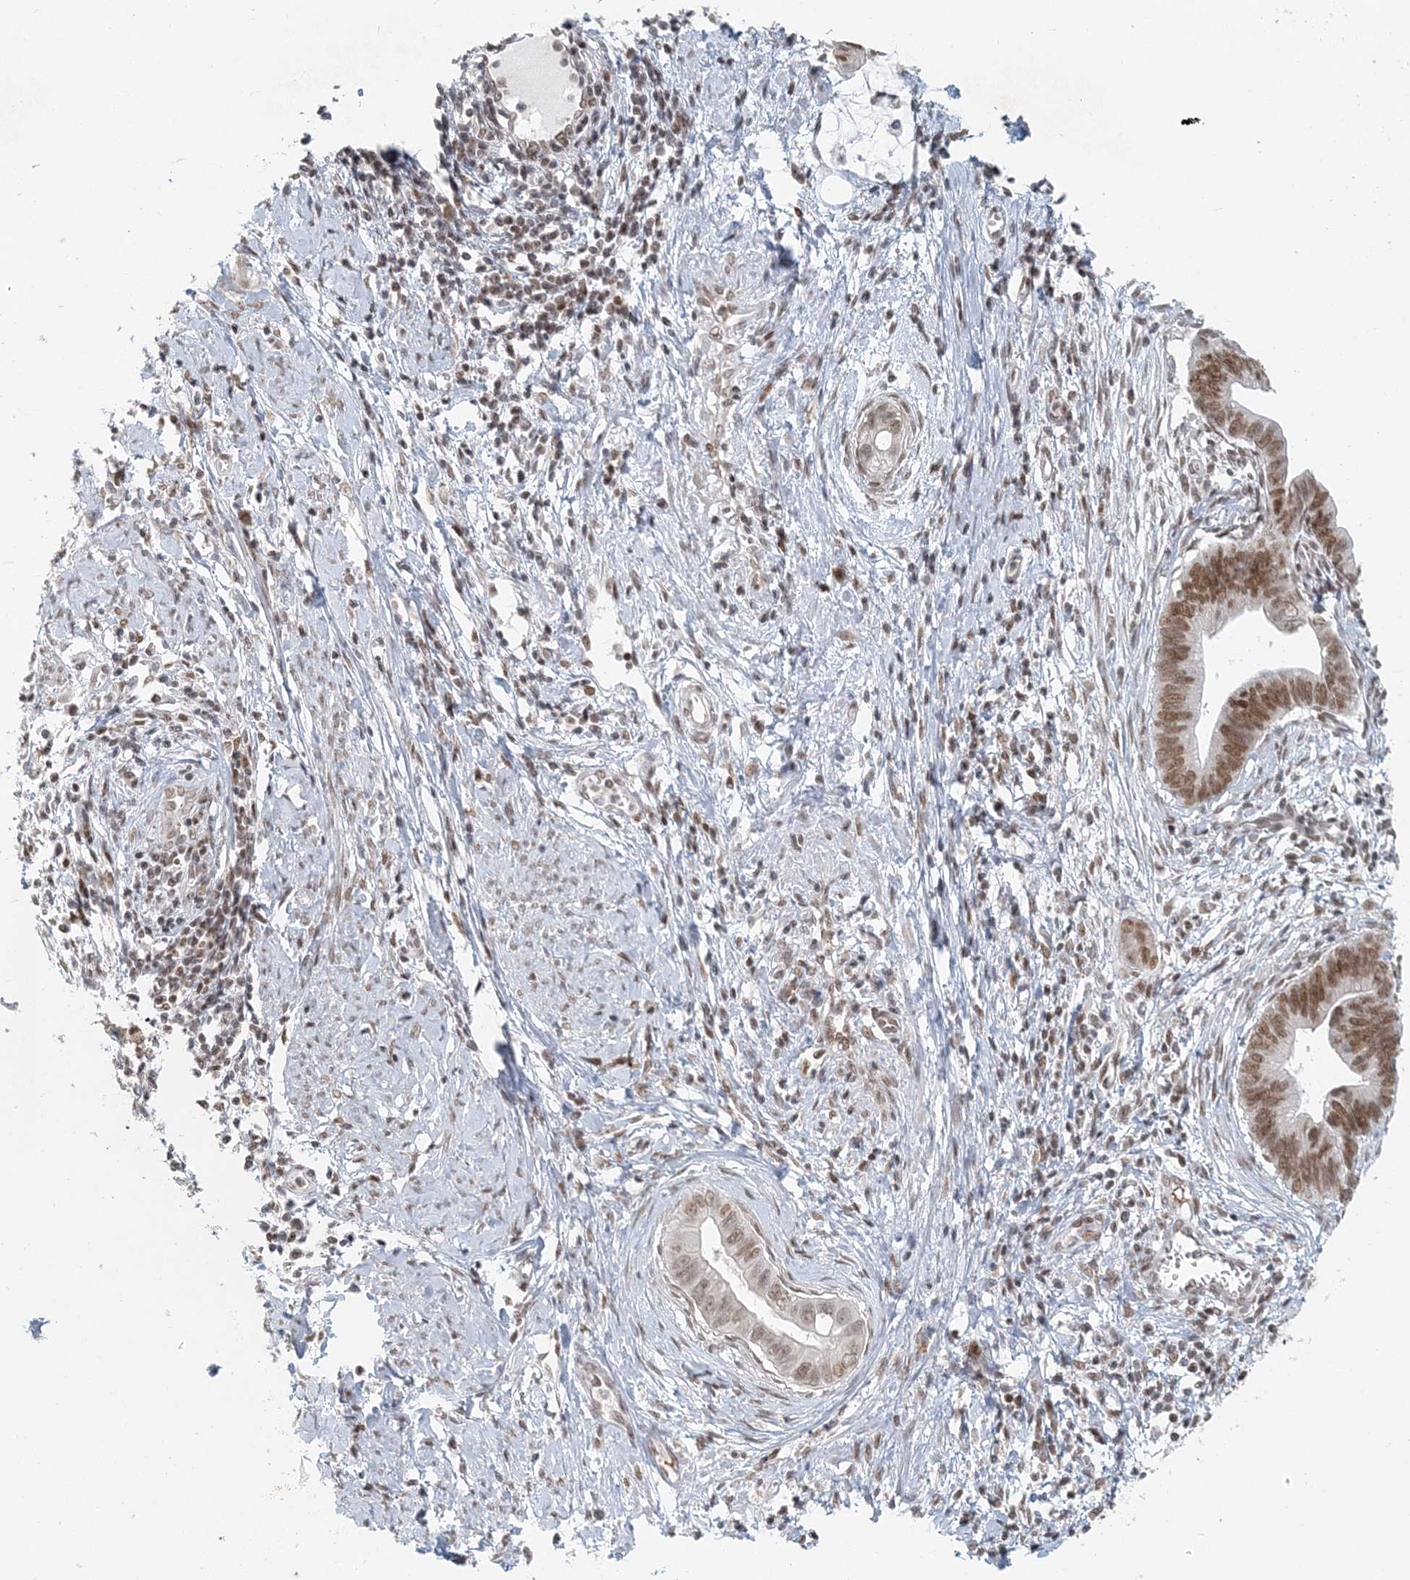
{"staining": {"intensity": "moderate", "quantity": ">75%", "location": "nuclear"}, "tissue": "cervical cancer", "cell_type": "Tumor cells", "image_type": "cancer", "snomed": [{"axis": "morphology", "description": "Adenocarcinoma, NOS"}, {"axis": "topography", "description": "Cervix"}], "caption": "Immunohistochemical staining of cervical cancer shows moderate nuclear protein positivity in about >75% of tumor cells.", "gene": "BAZ1B", "patient": {"sex": "female", "age": 44}}